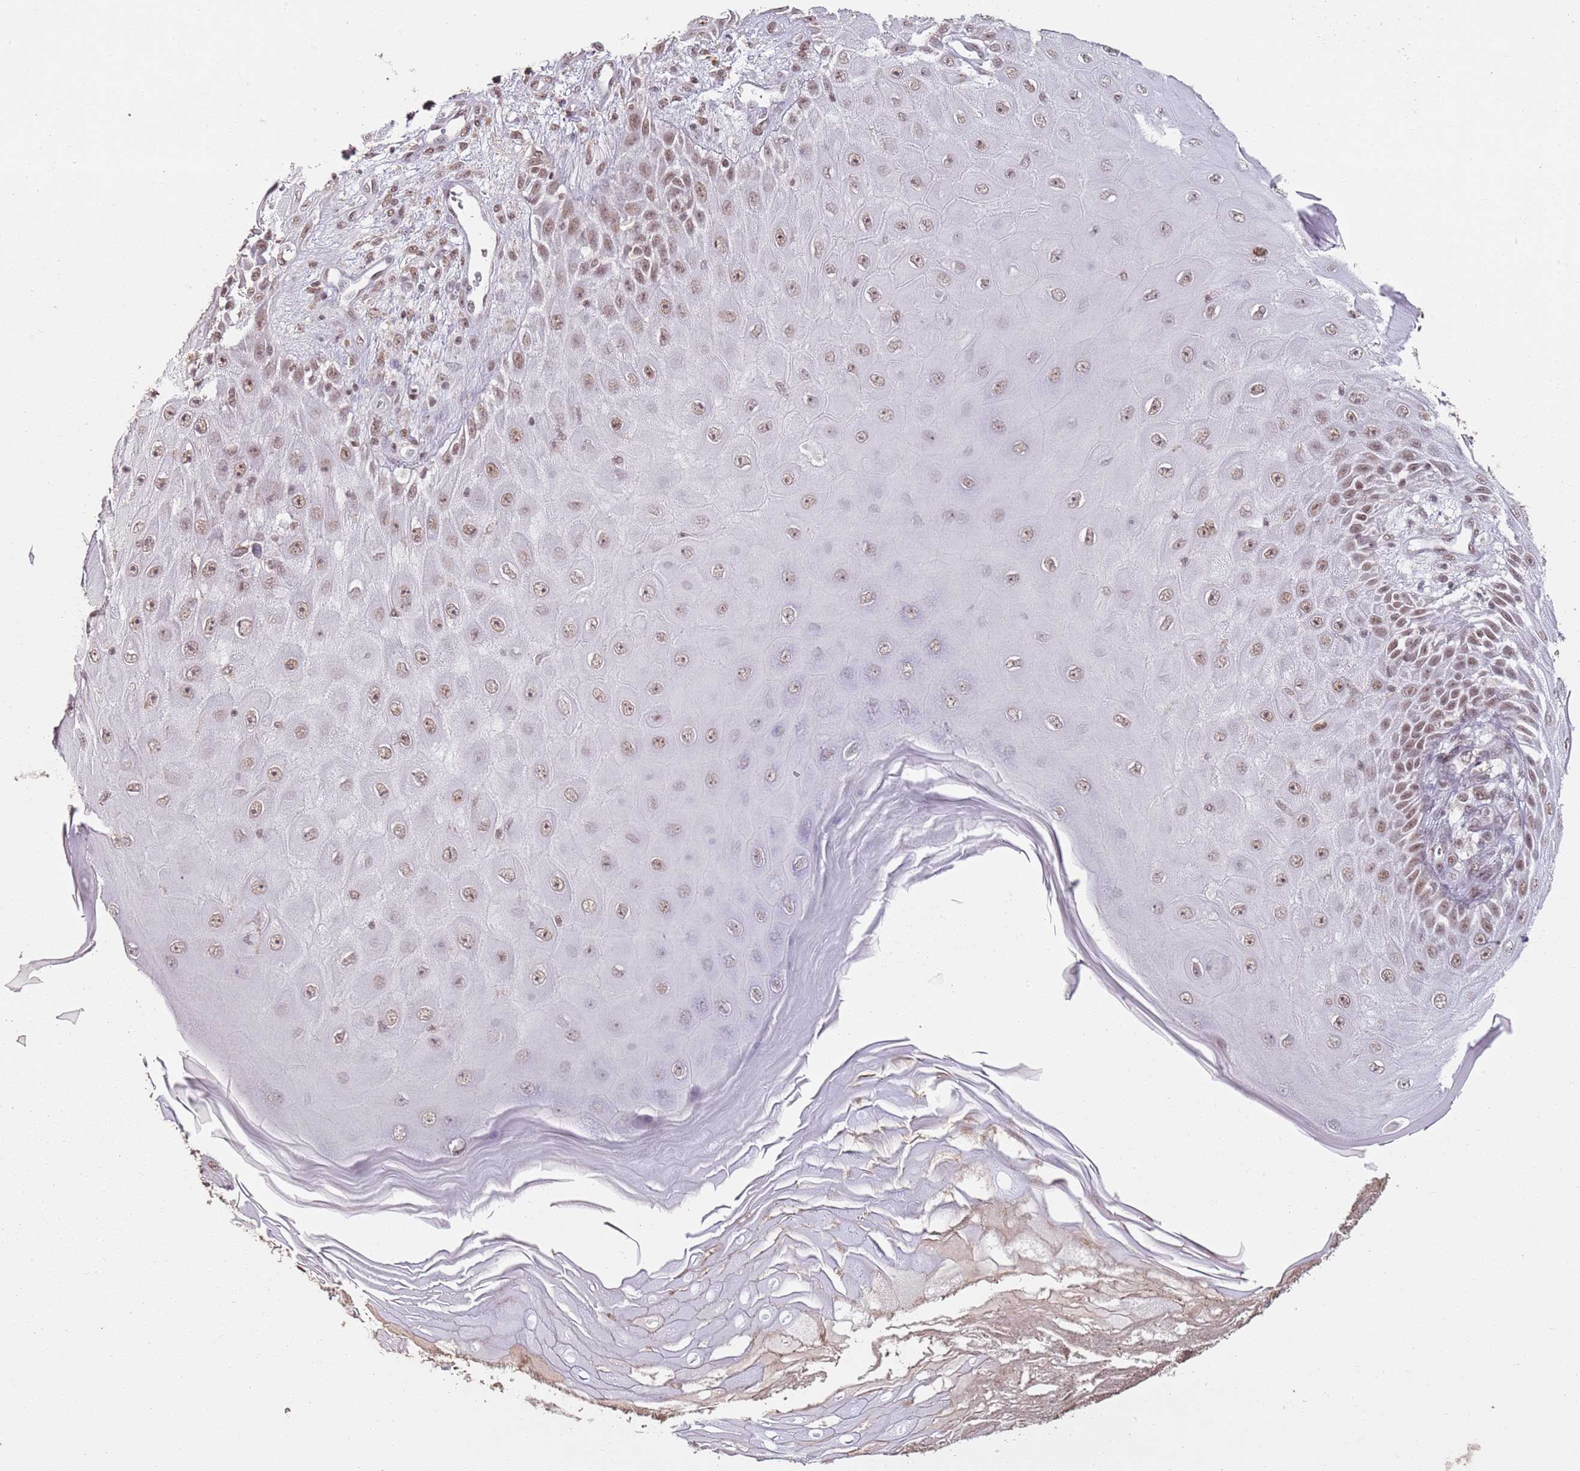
{"staining": {"intensity": "moderate", "quantity": "<25%", "location": "nuclear"}, "tissue": "melanoma", "cell_type": "Tumor cells", "image_type": "cancer", "snomed": [{"axis": "morphology", "description": "Malignant melanoma, NOS"}, {"axis": "topography", "description": "Skin"}], "caption": "Protein expression analysis of malignant melanoma exhibits moderate nuclear expression in approximately <25% of tumor cells.", "gene": "ARL14EP", "patient": {"sex": "male", "age": 53}}